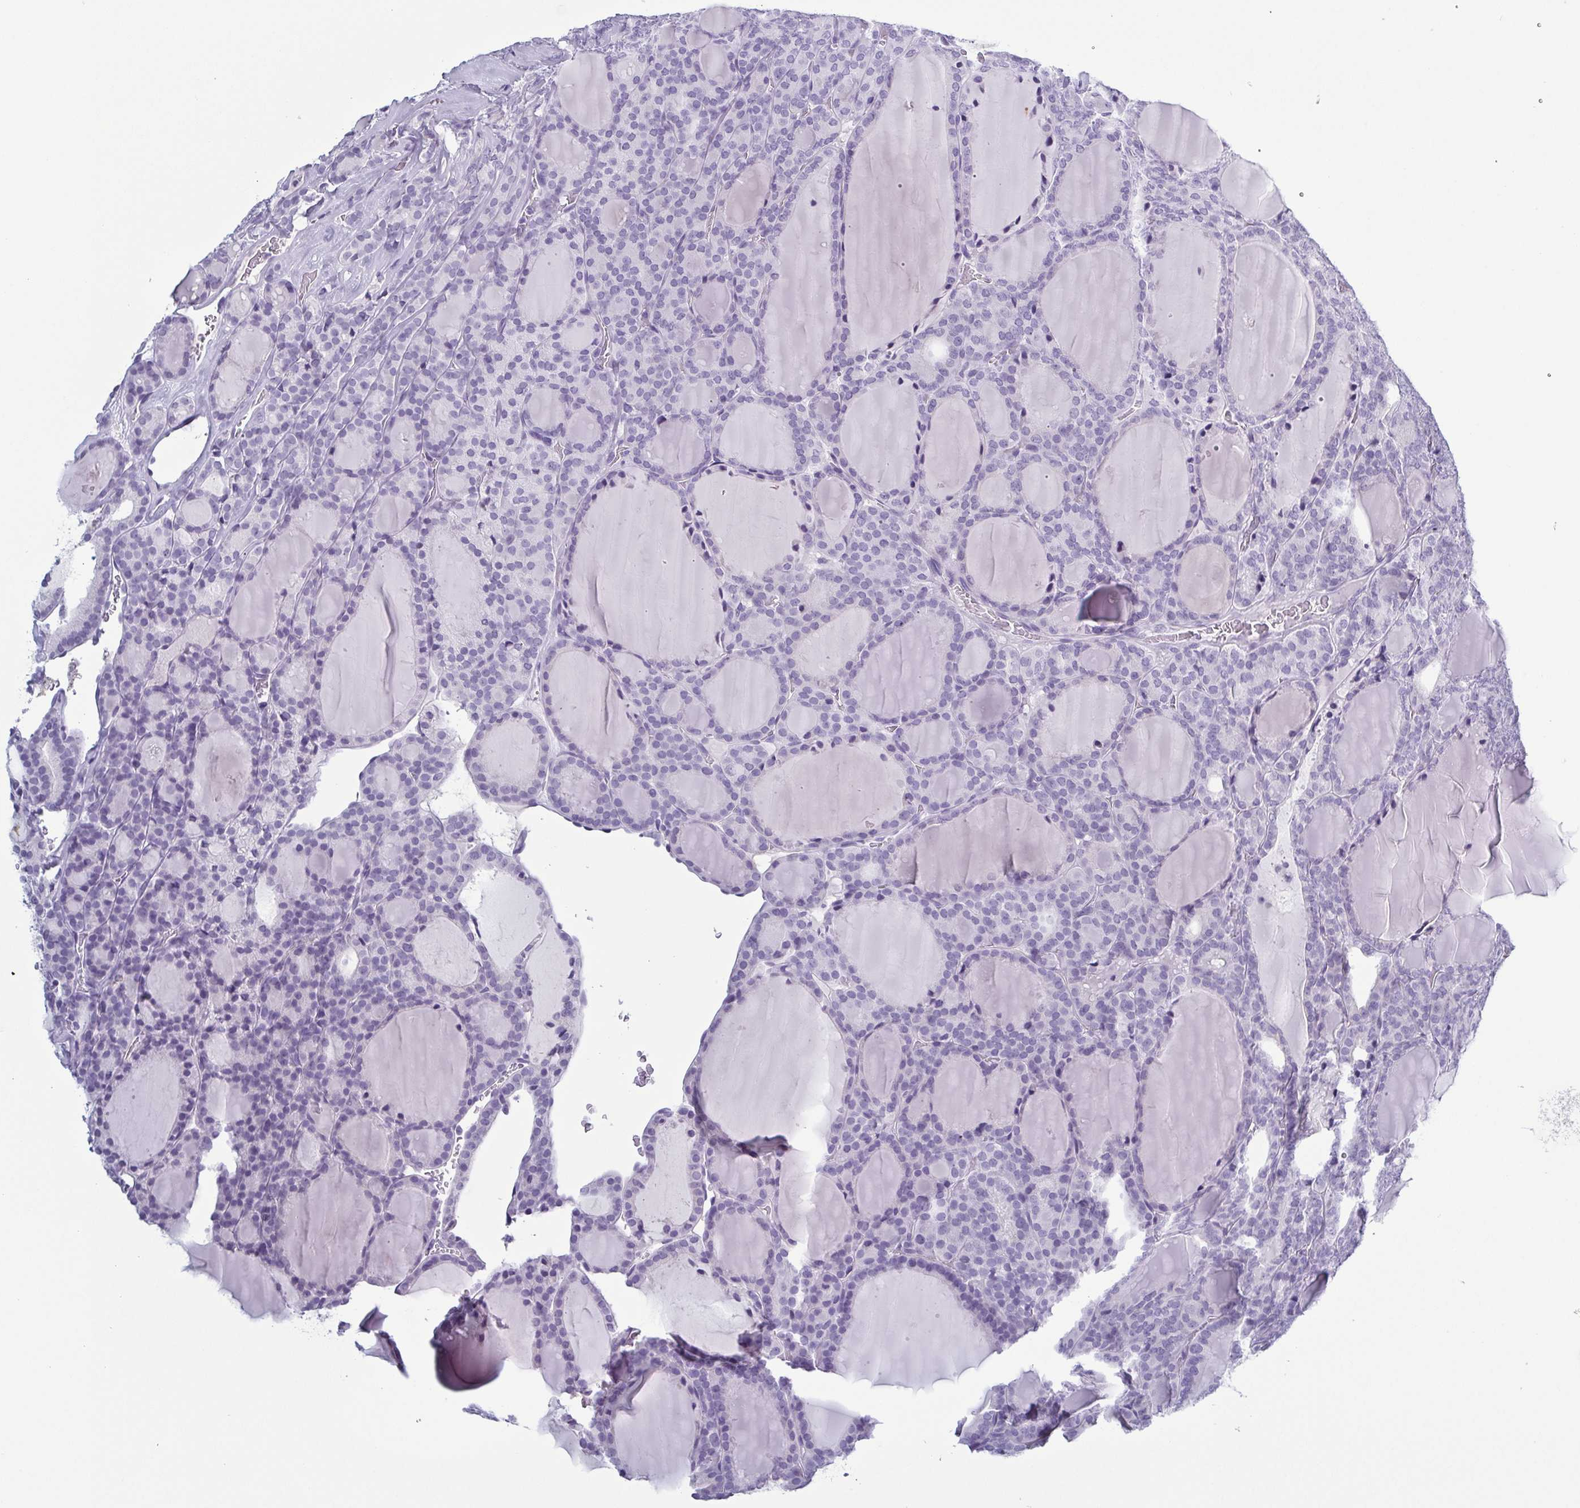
{"staining": {"intensity": "negative", "quantity": "none", "location": "none"}, "tissue": "thyroid cancer", "cell_type": "Tumor cells", "image_type": "cancer", "snomed": [{"axis": "morphology", "description": "Follicular adenoma carcinoma, NOS"}, {"axis": "topography", "description": "Thyroid gland"}], "caption": "Immunohistochemistry (IHC) of thyroid follicular adenoma carcinoma exhibits no staining in tumor cells.", "gene": "KRT10", "patient": {"sex": "male", "age": 74}}